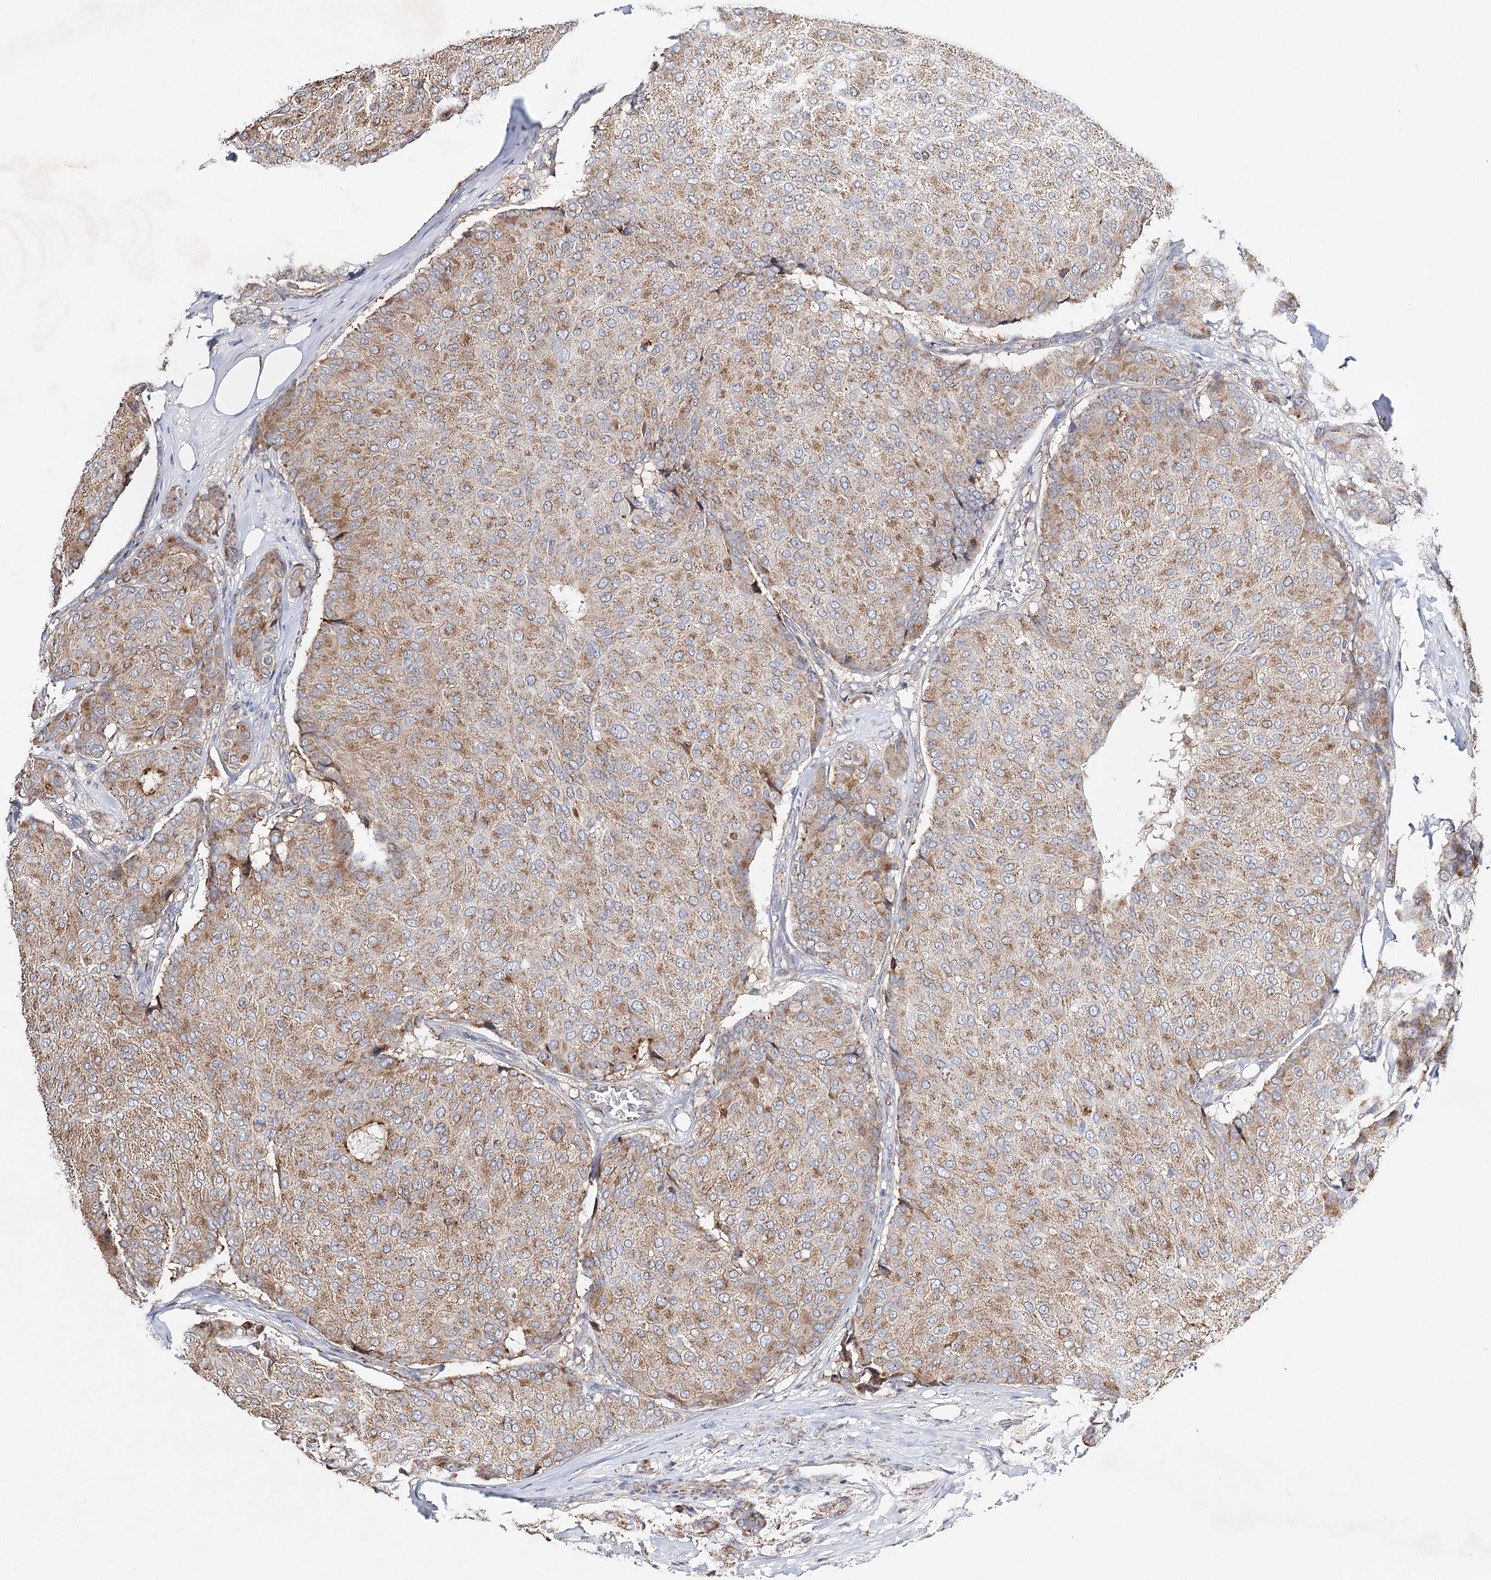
{"staining": {"intensity": "moderate", "quantity": ">75%", "location": "cytoplasmic/membranous"}, "tissue": "breast cancer", "cell_type": "Tumor cells", "image_type": "cancer", "snomed": [{"axis": "morphology", "description": "Duct carcinoma"}, {"axis": "topography", "description": "Breast"}], "caption": "Protein expression analysis of human infiltrating ductal carcinoma (breast) reveals moderate cytoplasmic/membranous staining in approximately >75% of tumor cells. The protein of interest is shown in brown color, while the nuclei are stained blue.", "gene": "CFAP46", "patient": {"sex": "female", "age": 75}}